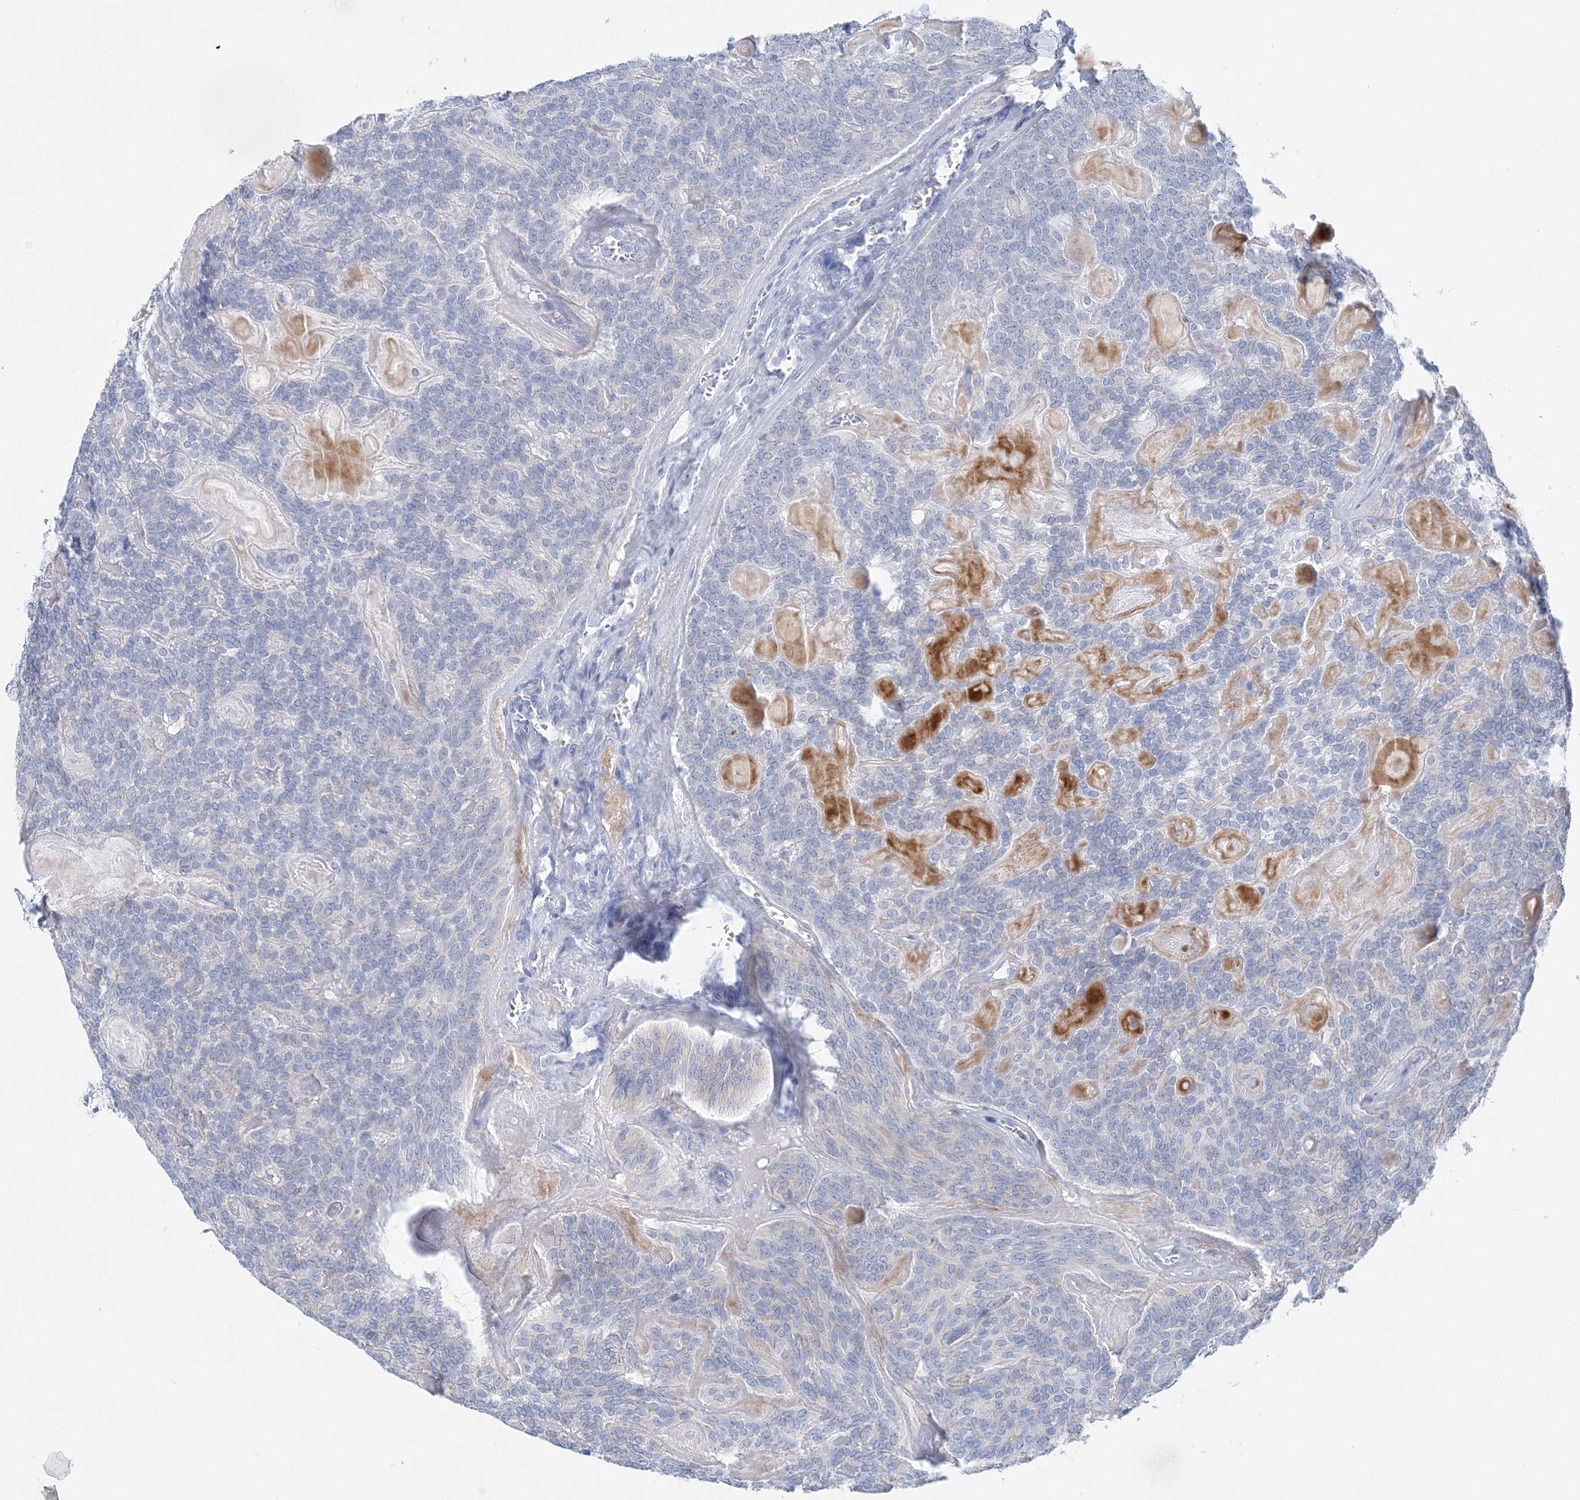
{"staining": {"intensity": "negative", "quantity": "none", "location": "none"}, "tissue": "head and neck cancer", "cell_type": "Tumor cells", "image_type": "cancer", "snomed": [{"axis": "morphology", "description": "Adenocarcinoma, NOS"}, {"axis": "topography", "description": "Head-Neck"}], "caption": "Tumor cells are negative for protein expression in human adenocarcinoma (head and neck). (DAB immunohistochemistry (IHC) with hematoxylin counter stain).", "gene": "SLC5A6", "patient": {"sex": "male", "age": 66}}